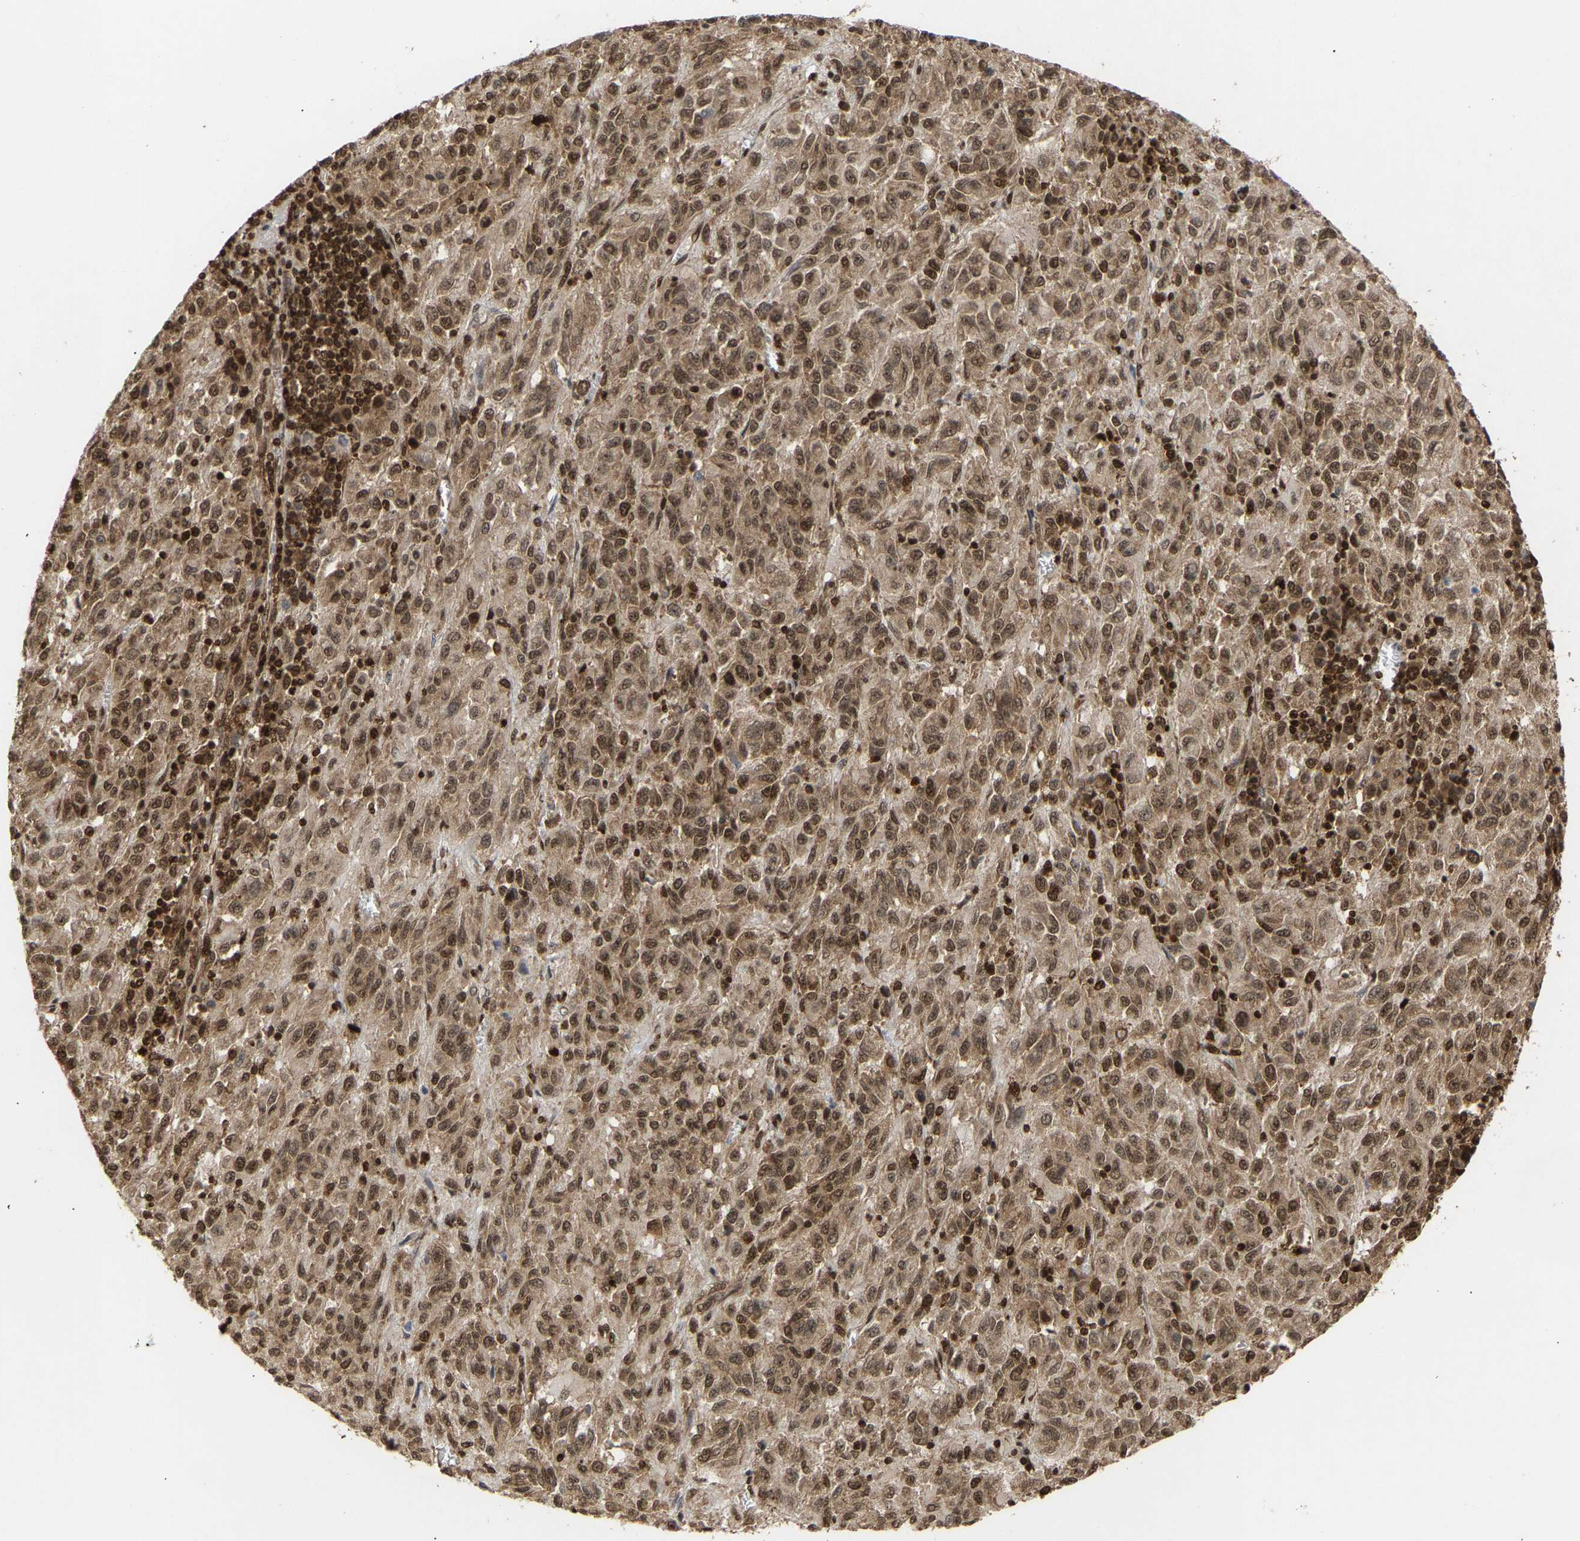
{"staining": {"intensity": "moderate", "quantity": ">75%", "location": "cytoplasmic/membranous,nuclear"}, "tissue": "melanoma", "cell_type": "Tumor cells", "image_type": "cancer", "snomed": [{"axis": "morphology", "description": "Malignant melanoma, Metastatic site"}, {"axis": "topography", "description": "Lung"}], "caption": "Human melanoma stained with a protein marker exhibits moderate staining in tumor cells.", "gene": "ALYREF", "patient": {"sex": "male", "age": 64}}